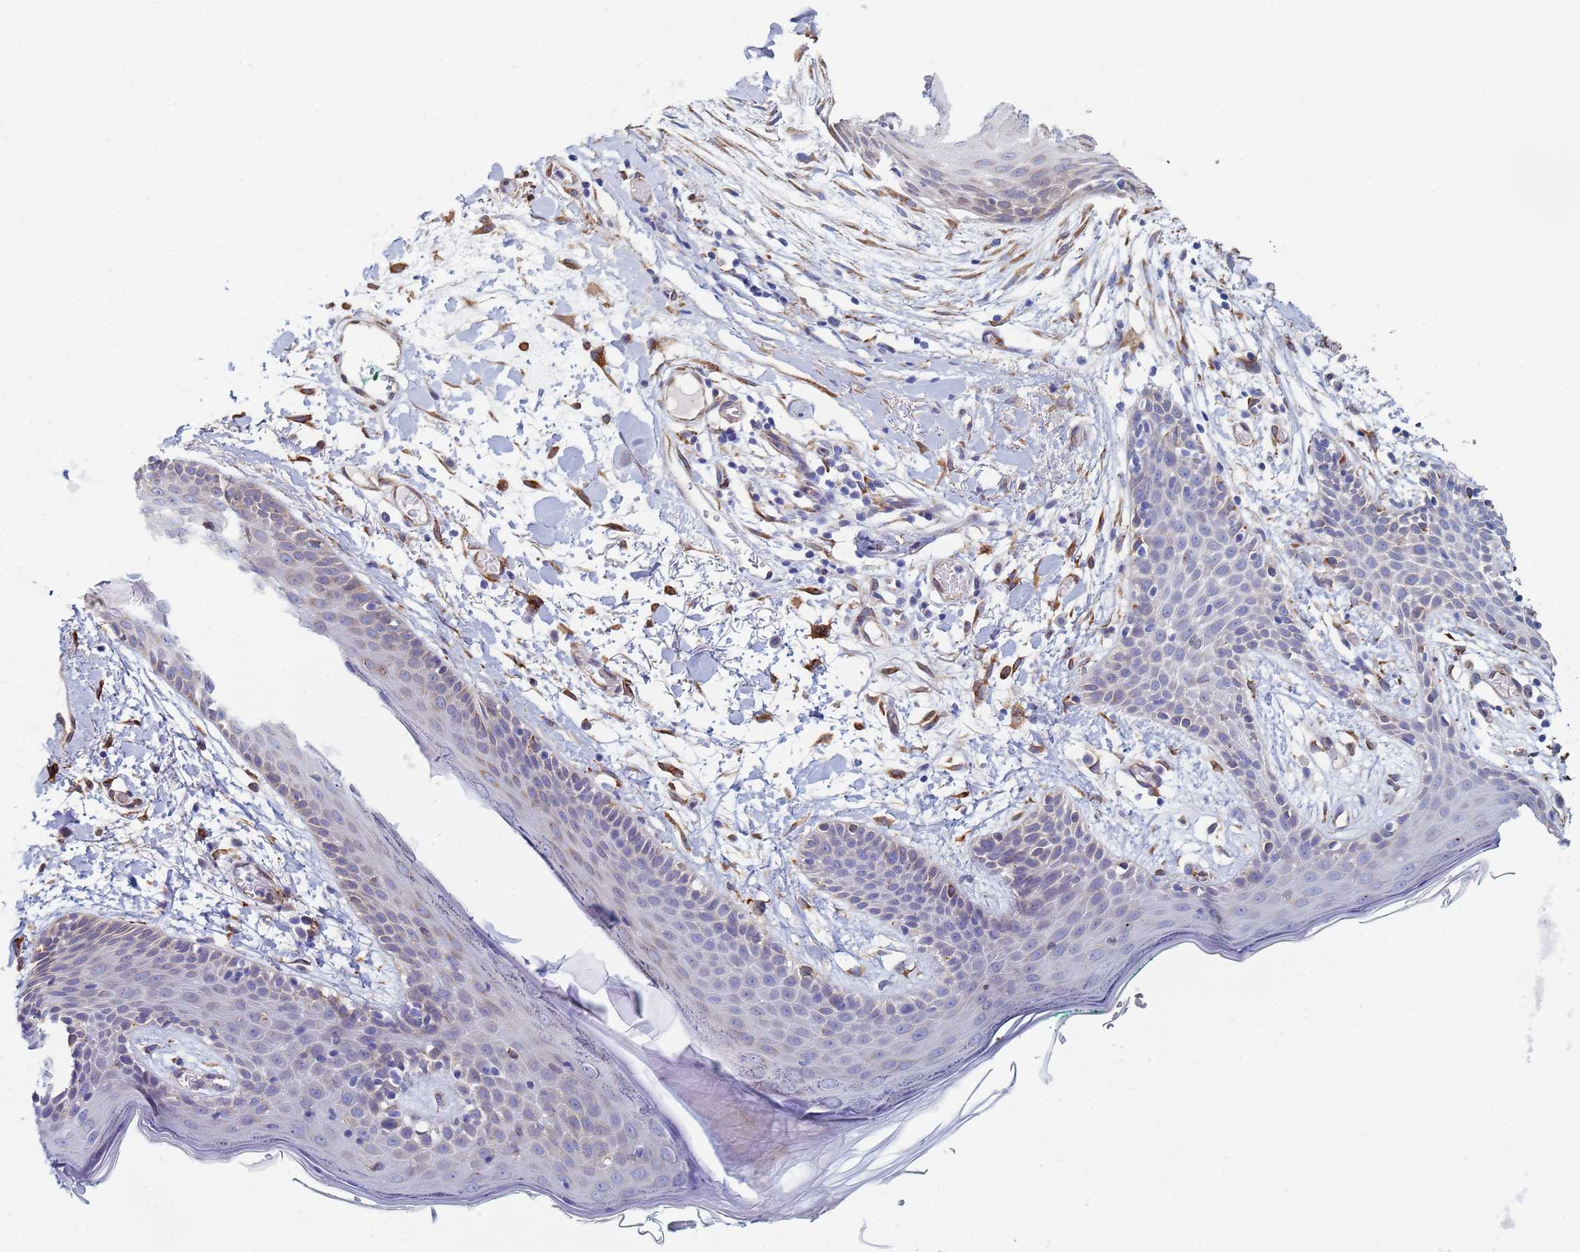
{"staining": {"intensity": "moderate", "quantity": ">75%", "location": "cytoplasmic/membranous"}, "tissue": "skin", "cell_type": "Fibroblasts", "image_type": "normal", "snomed": [{"axis": "morphology", "description": "Normal tissue, NOS"}, {"axis": "topography", "description": "Skin"}], "caption": "About >75% of fibroblasts in benign human skin reveal moderate cytoplasmic/membranous protein expression as visualized by brown immunohistochemical staining.", "gene": "GDAP2", "patient": {"sex": "male", "age": 79}}